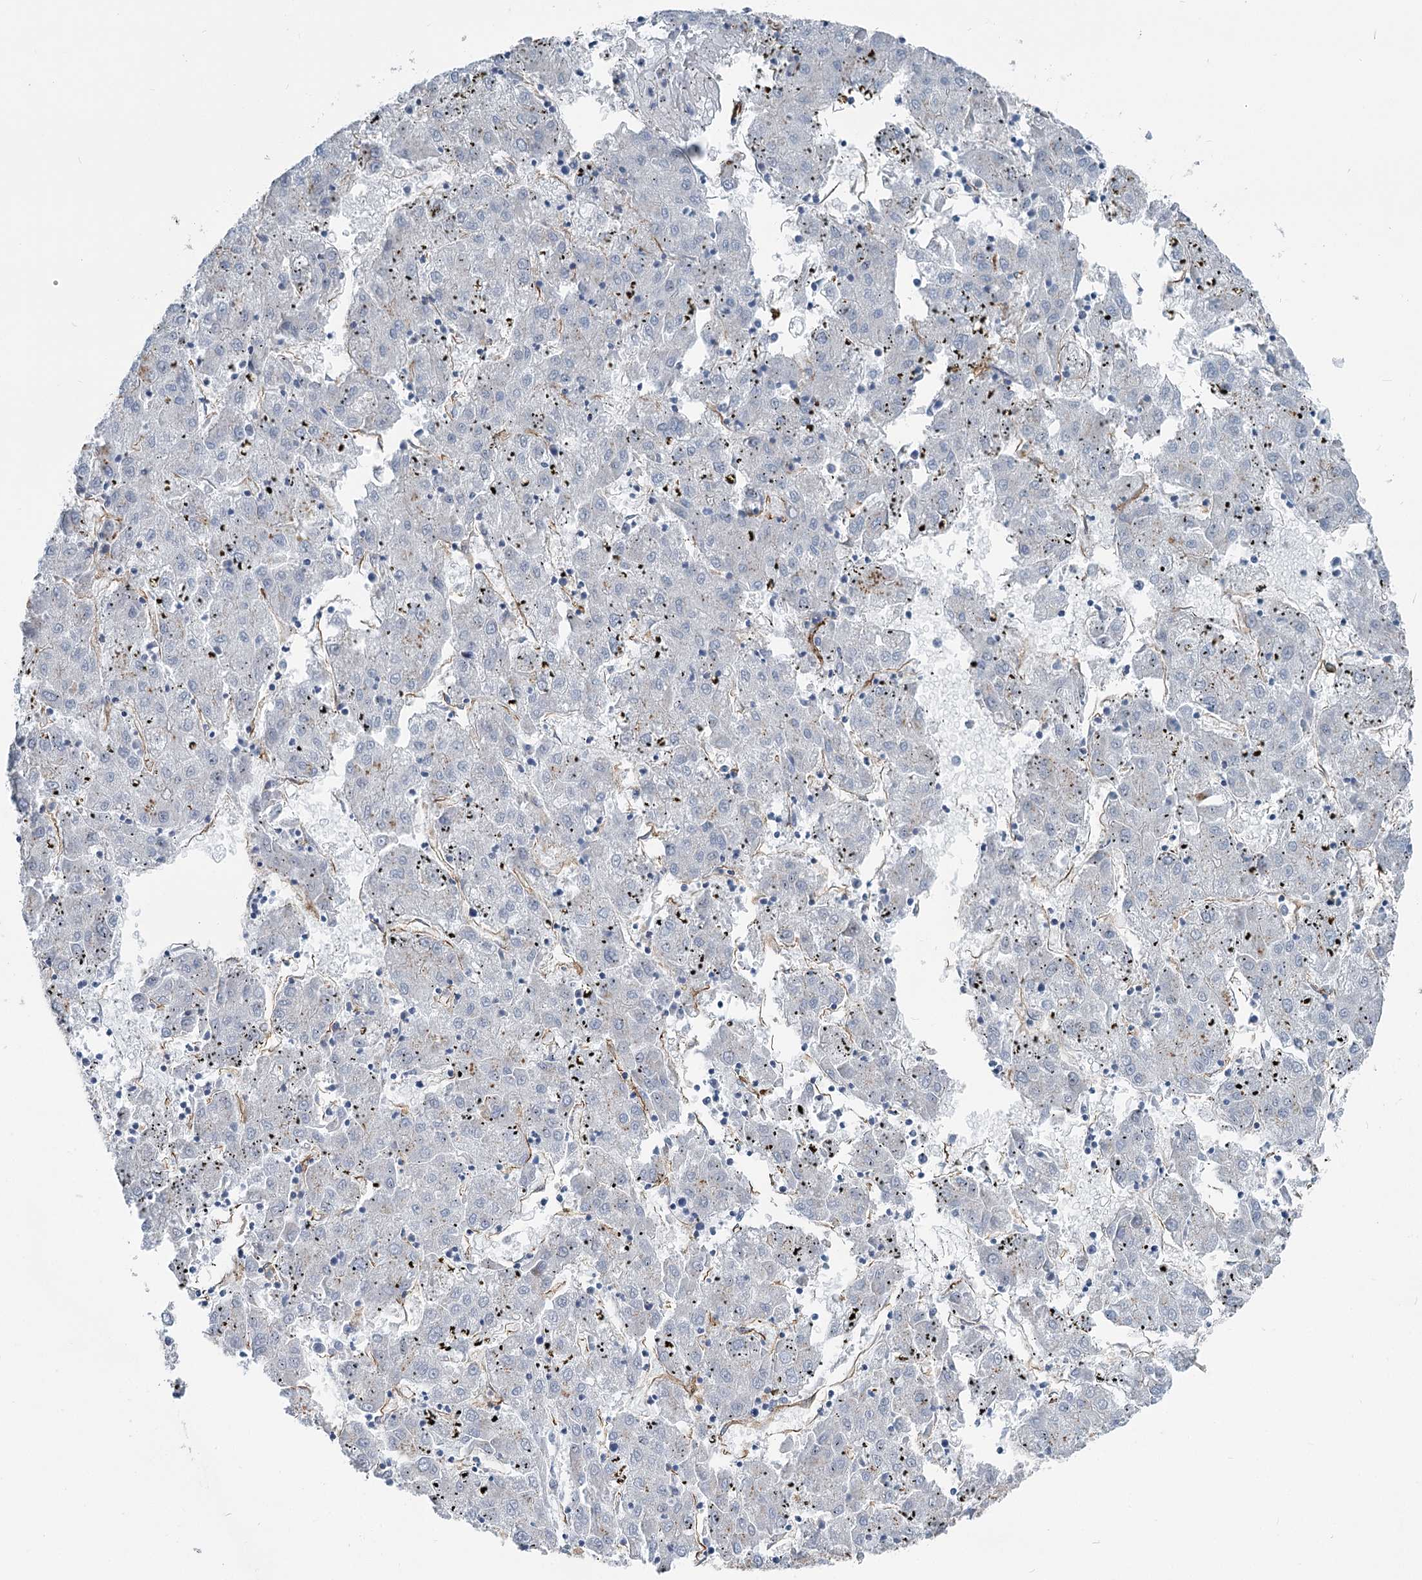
{"staining": {"intensity": "negative", "quantity": "none", "location": "none"}, "tissue": "liver cancer", "cell_type": "Tumor cells", "image_type": "cancer", "snomed": [{"axis": "morphology", "description": "Carcinoma, Hepatocellular, NOS"}, {"axis": "topography", "description": "Liver"}], "caption": "IHC of liver cancer (hepatocellular carcinoma) shows no staining in tumor cells. (DAB immunohistochemistry (IHC), high magnification).", "gene": "IQSEC1", "patient": {"sex": "male", "age": 72}}